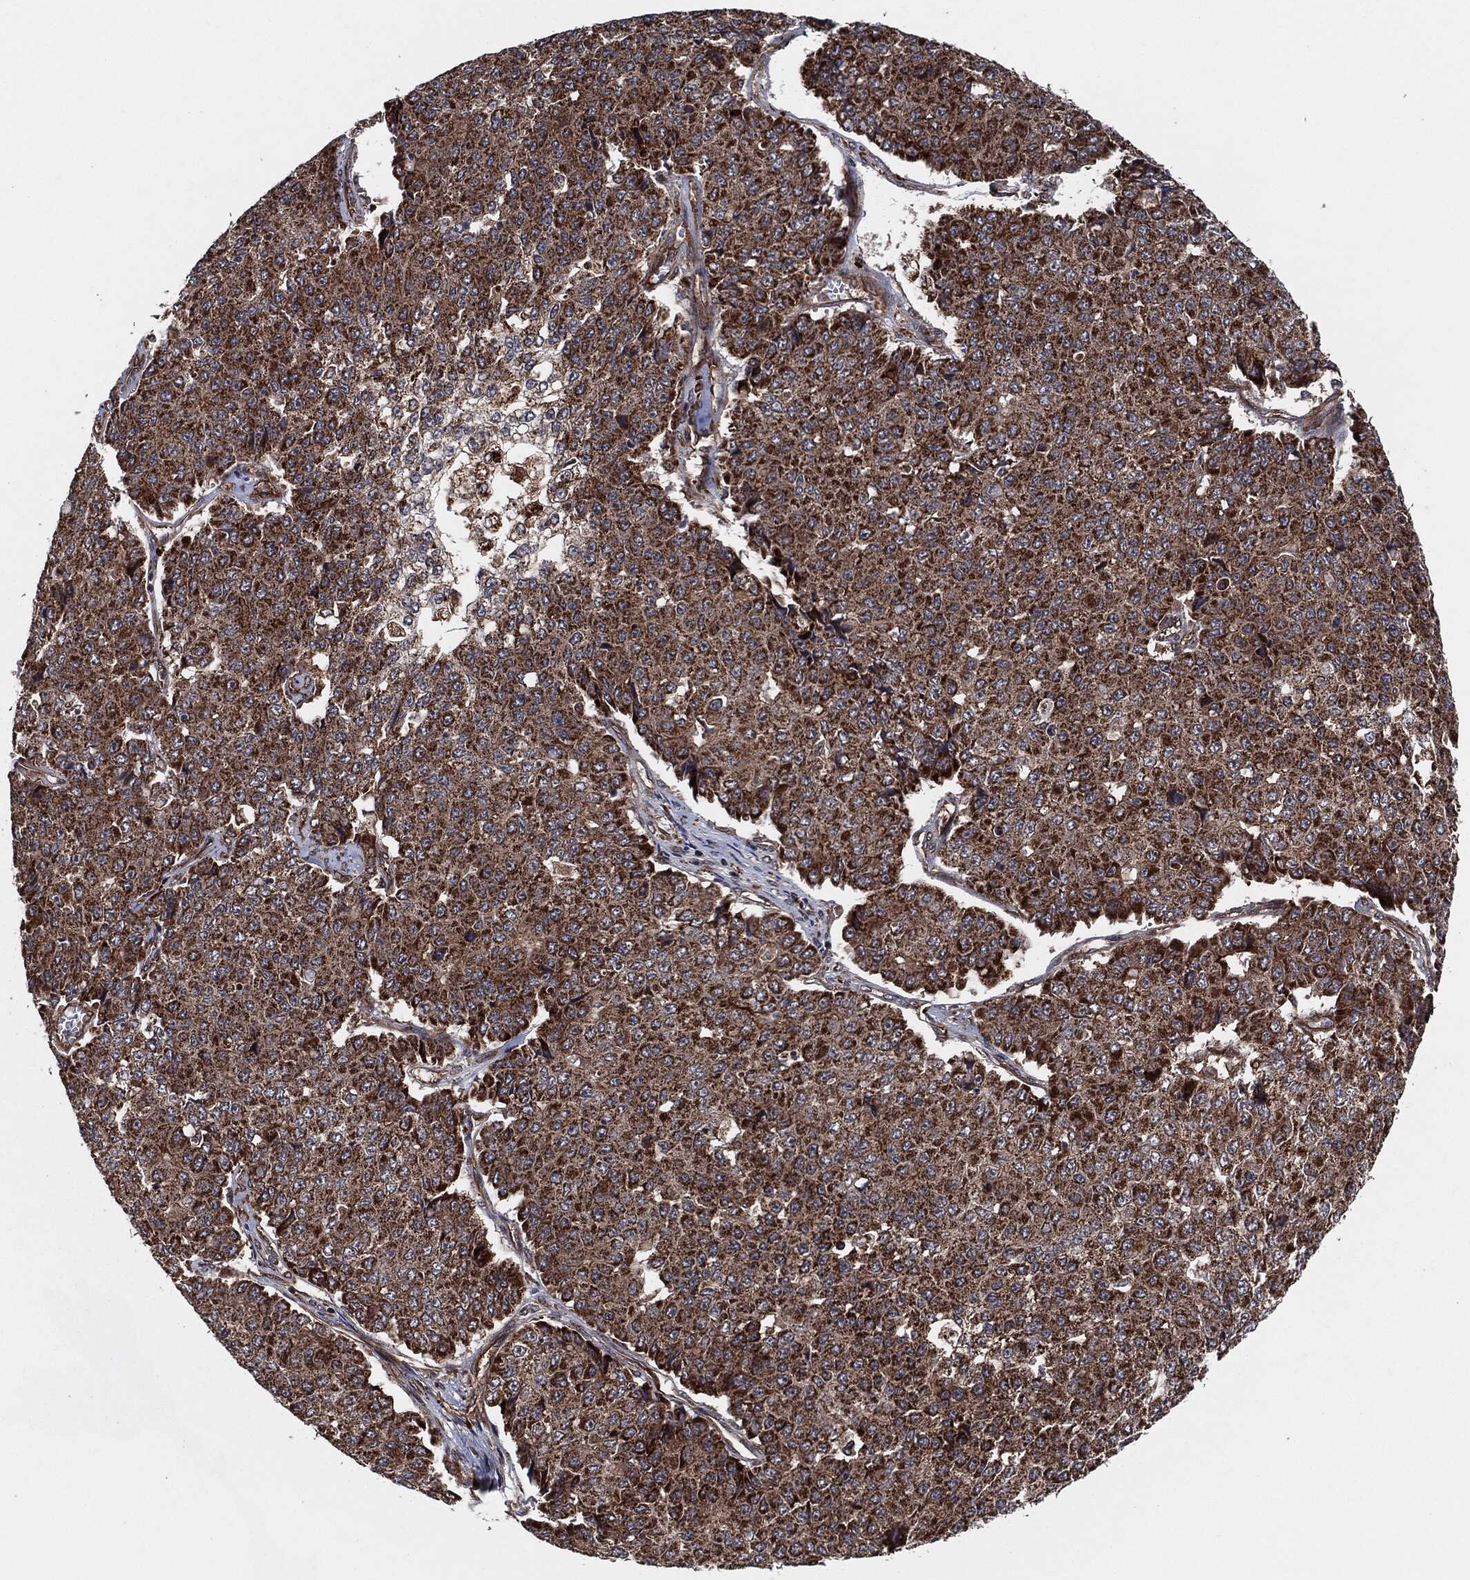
{"staining": {"intensity": "strong", "quantity": ">75%", "location": "cytoplasmic/membranous"}, "tissue": "pancreatic cancer", "cell_type": "Tumor cells", "image_type": "cancer", "snomed": [{"axis": "morphology", "description": "Normal tissue, NOS"}, {"axis": "morphology", "description": "Adenocarcinoma, NOS"}, {"axis": "topography", "description": "Pancreas"}, {"axis": "topography", "description": "Duodenum"}], "caption": "Strong cytoplasmic/membranous expression for a protein is appreciated in approximately >75% of tumor cells of adenocarcinoma (pancreatic) using immunohistochemistry (IHC).", "gene": "BCAR1", "patient": {"sex": "male", "age": 50}}